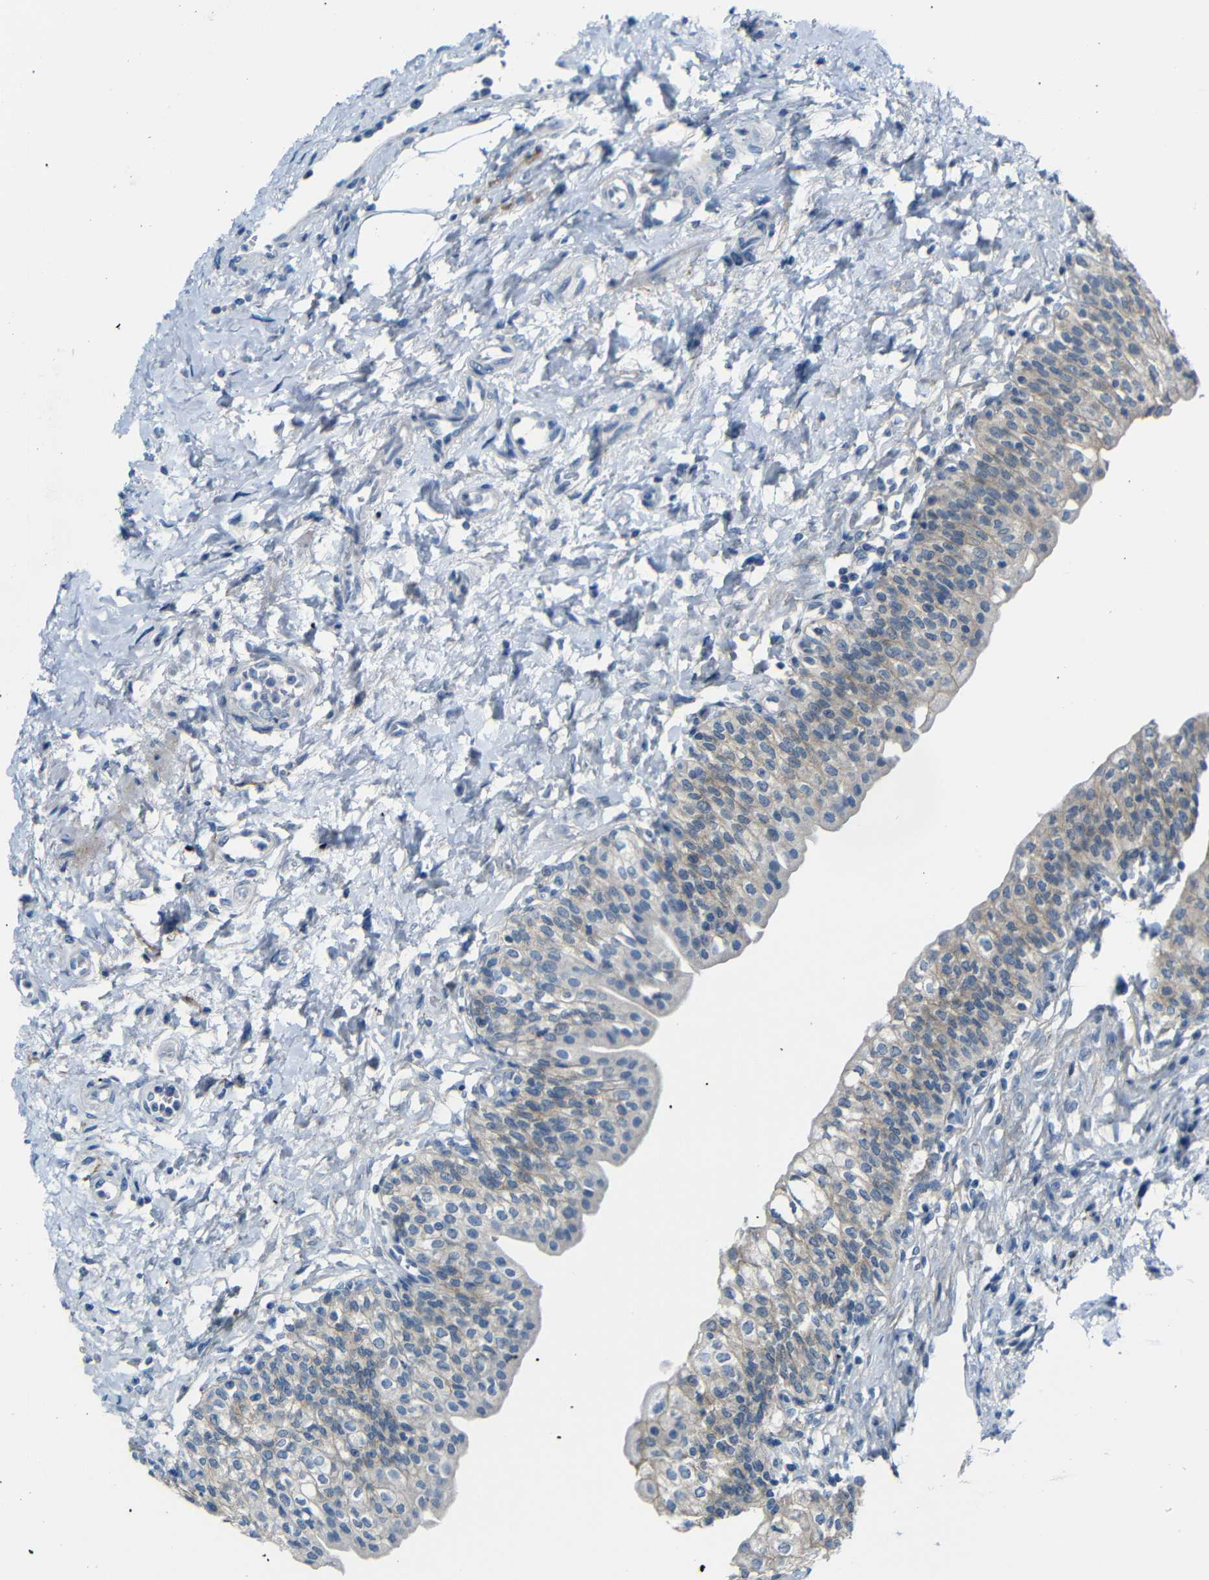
{"staining": {"intensity": "moderate", "quantity": "25%-75%", "location": "cytoplasmic/membranous"}, "tissue": "urinary bladder", "cell_type": "Urothelial cells", "image_type": "normal", "snomed": [{"axis": "morphology", "description": "Normal tissue, NOS"}, {"axis": "topography", "description": "Urinary bladder"}], "caption": "This micrograph demonstrates benign urinary bladder stained with IHC to label a protein in brown. The cytoplasmic/membranous of urothelial cells show moderate positivity for the protein. Nuclei are counter-stained blue.", "gene": "ANK3", "patient": {"sex": "male", "age": 55}}